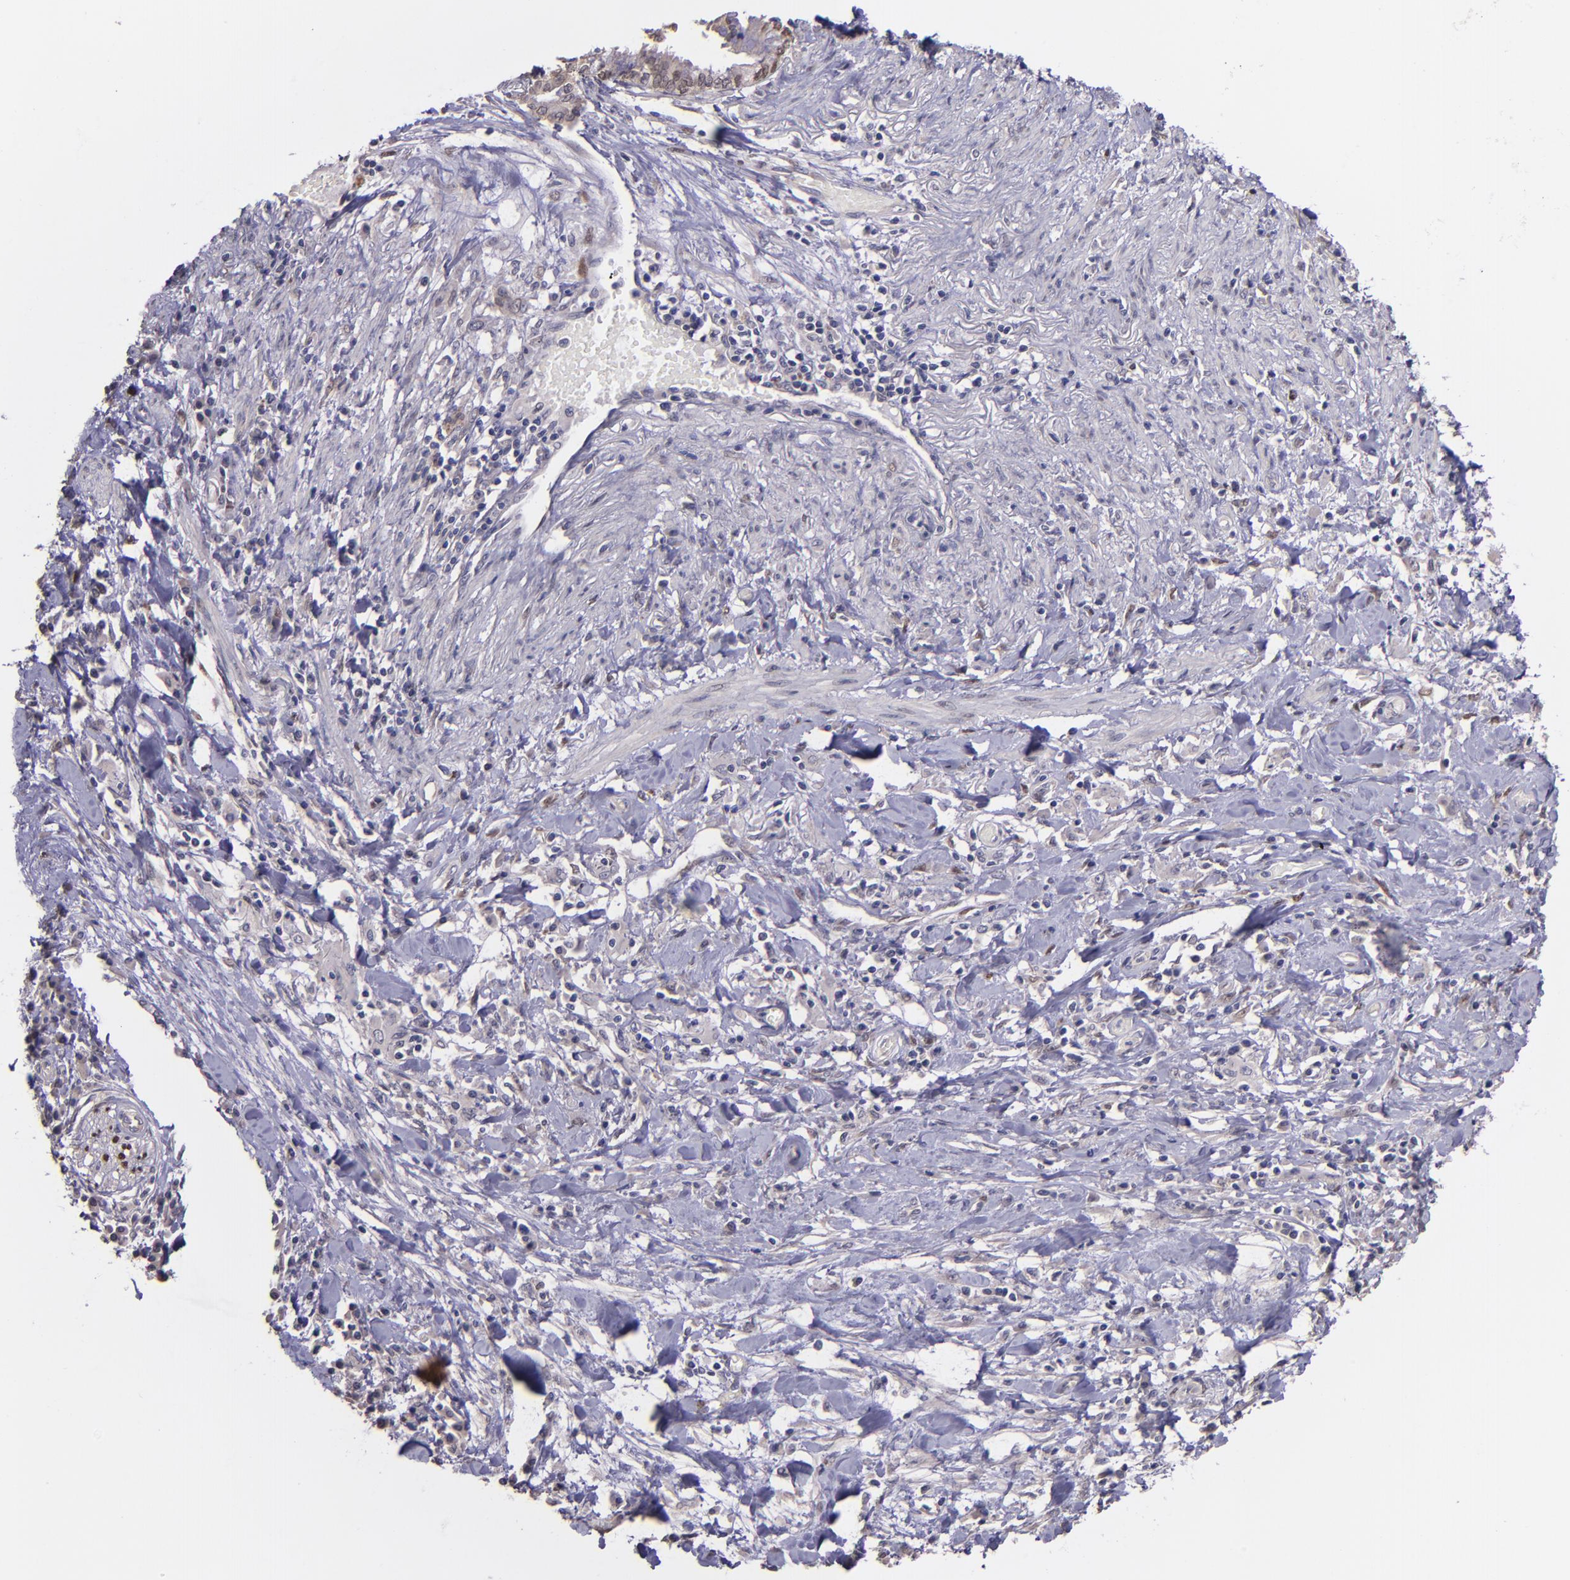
{"staining": {"intensity": "weak", "quantity": "25%-75%", "location": "cytoplasmic/membranous,nuclear"}, "tissue": "pancreatic cancer", "cell_type": "Tumor cells", "image_type": "cancer", "snomed": [{"axis": "morphology", "description": "Adenocarcinoma, NOS"}, {"axis": "topography", "description": "Pancreas"}], "caption": "A high-resolution photomicrograph shows immunohistochemistry (IHC) staining of pancreatic cancer, which reveals weak cytoplasmic/membranous and nuclear expression in approximately 25%-75% of tumor cells.", "gene": "NUP62CL", "patient": {"sex": "female", "age": 64}}